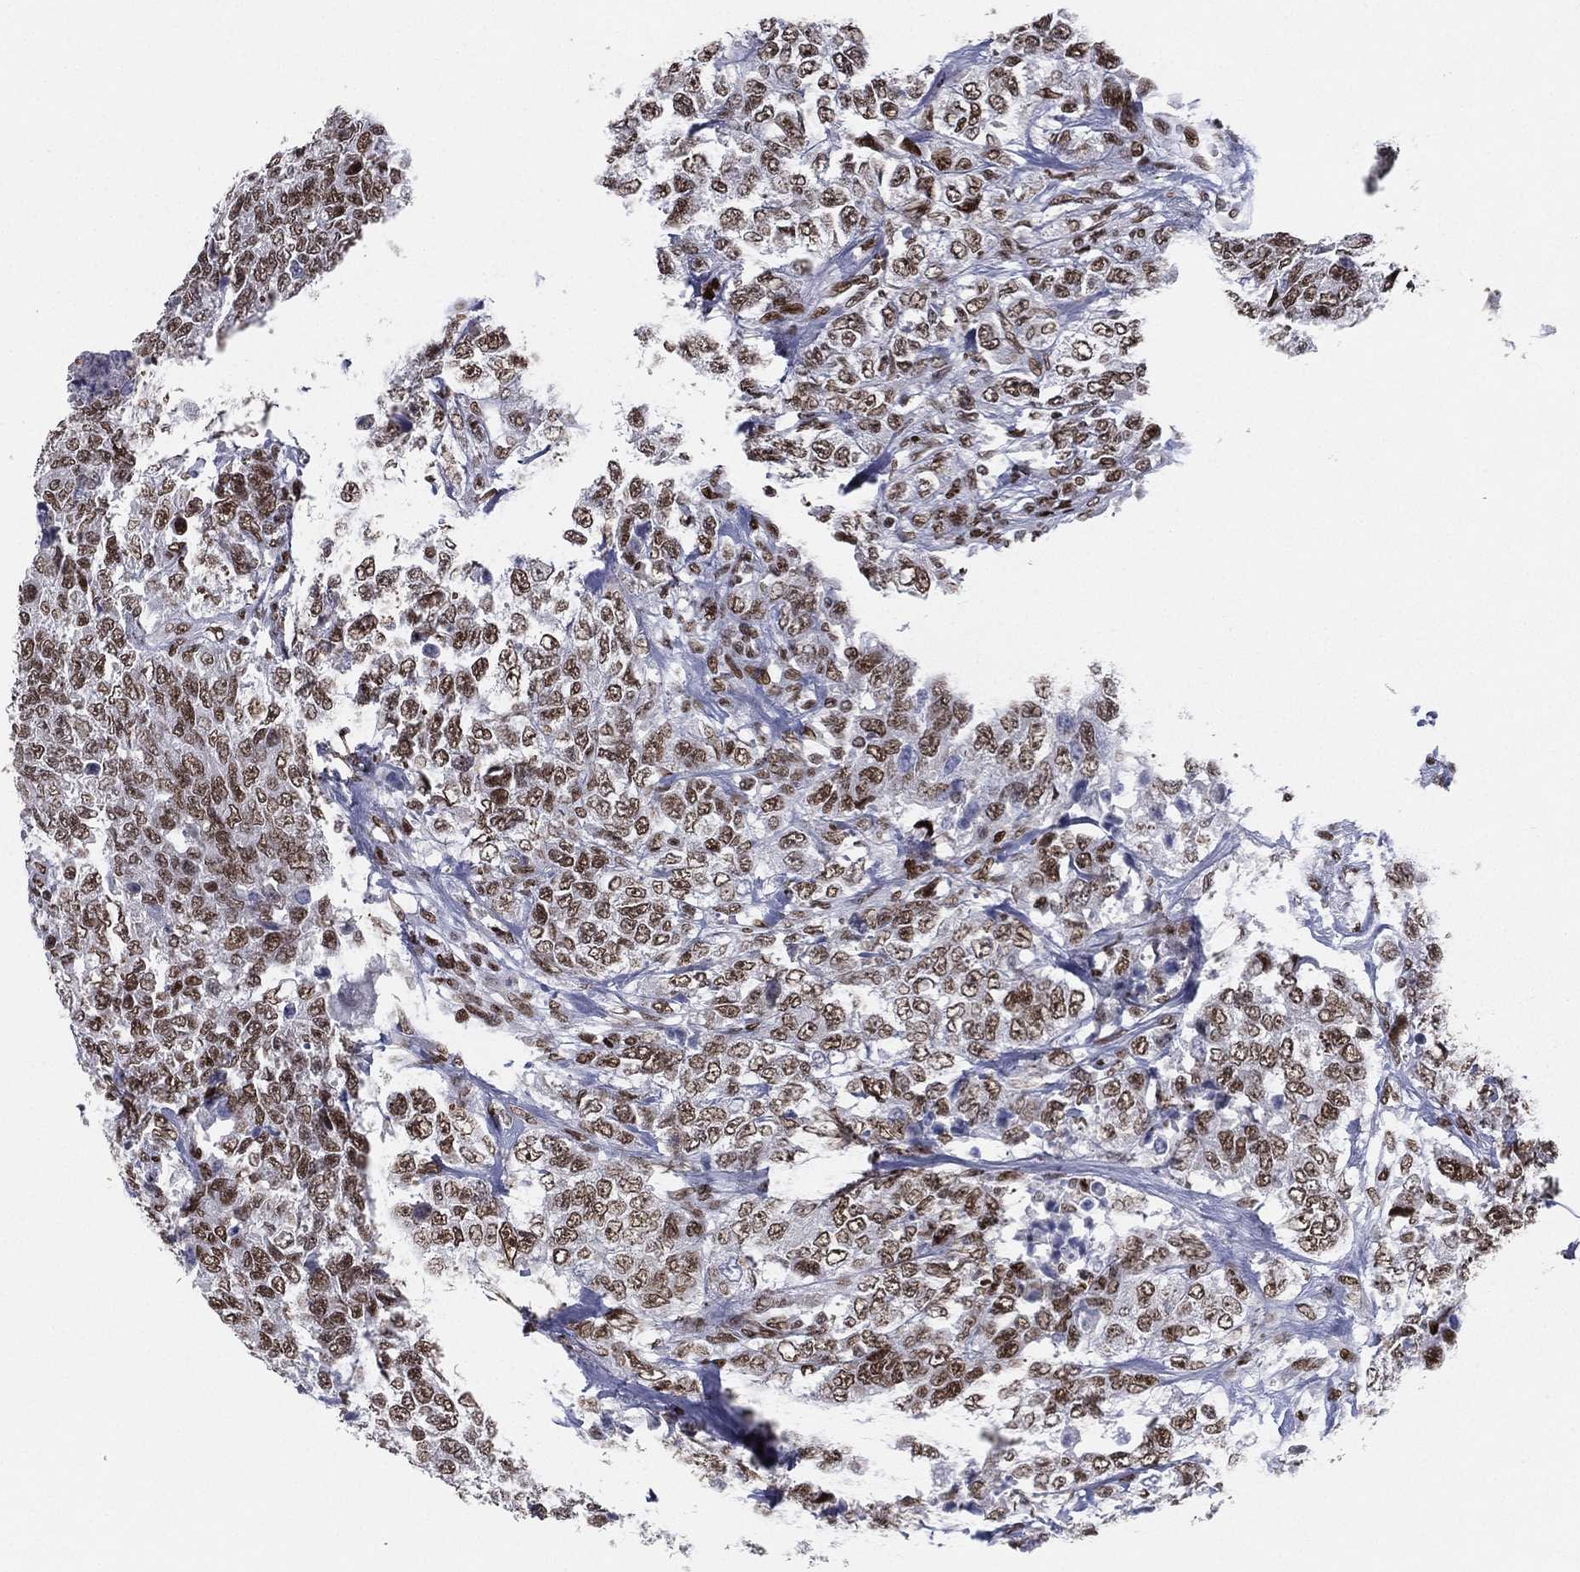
{"staining": {"intensity": "moderate", "quantity": ">75%", "location": "nuclear"}, "tissue": "urothelial cancer", "cell_type": "Tumor cells", "image_type": "cancer", "snomed": [{"axis": "morphology", "description": "Urothelial carcinoma, High grade"}, {"axis": "topography", "description": "Urinary bladder"}], "caption": "Moderate nuclear staining is identified in approximately >75% of tumor cells in urothelial carcinoma (high-grade). Using DAB (brown) and hematoxylin (blue) stains, captured at high magnification using brightfield microscopy.", "gene": "RTF1", "patient": {"sex": "female", "age": 78}}